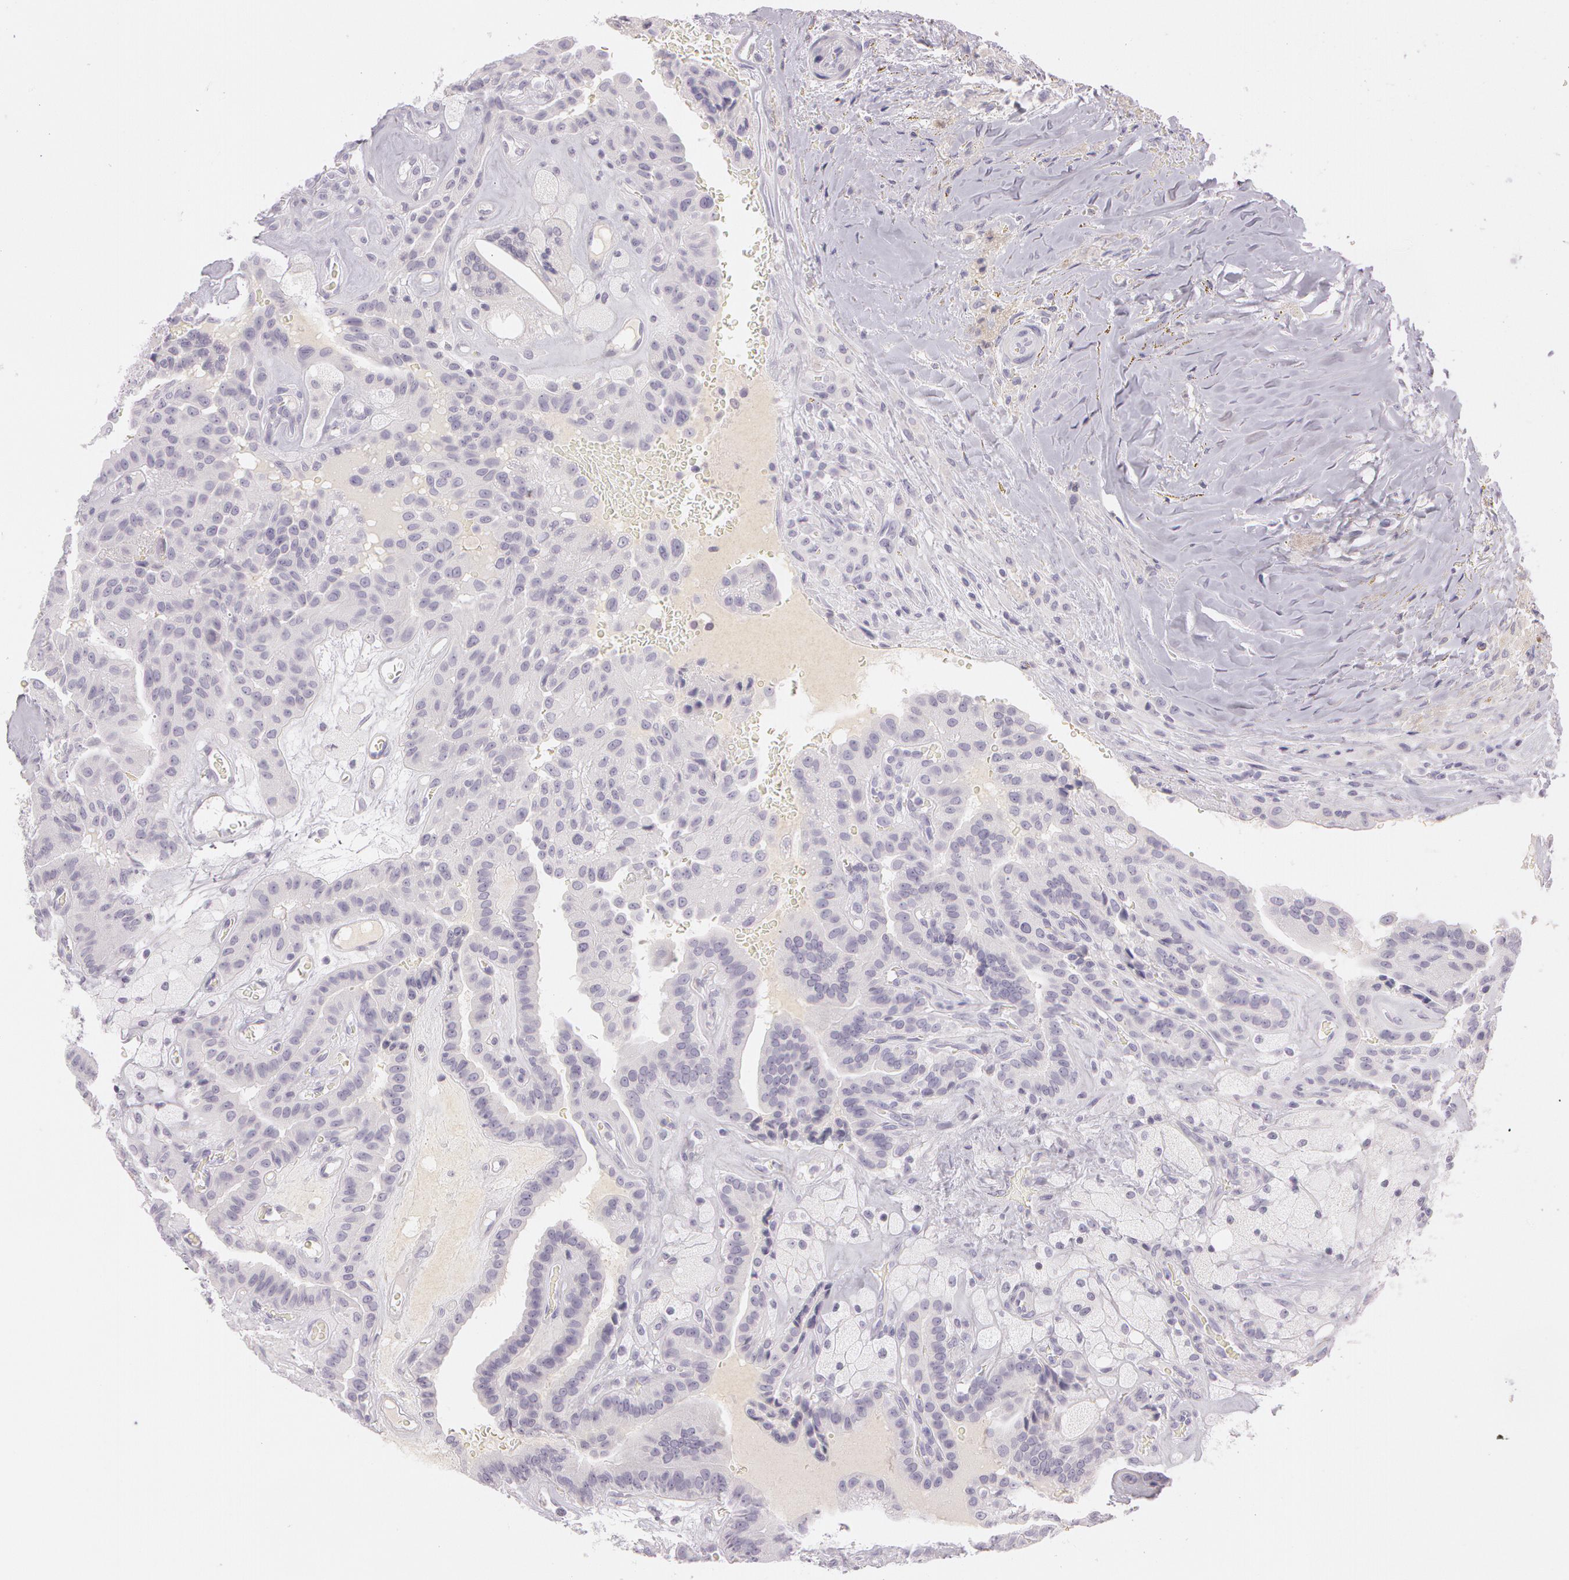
{"staining": {"intensity": "negative", "quantity": "none", "location": "none"}, "tissue": "thyroid cancer", "cell_type": "Tumor cells", "image_type": "cancer", "snomed": [{"axis": "morphology", "description": "Papillary adenocarcinoma, NOS"}, {"axis": "topography", "description": "Thyroid gland"}], "caption": "Immunohistochemical staining of human thyroid cancer shows no significant staining in tumor cells. The staining was performed using DAB to visualize the protein expression in brown, while the nuclei were stained in blue with hematoxylin (Magnification: 20x).", "gene": "OTC", "patient": {"sex": "male", "age": 87}}